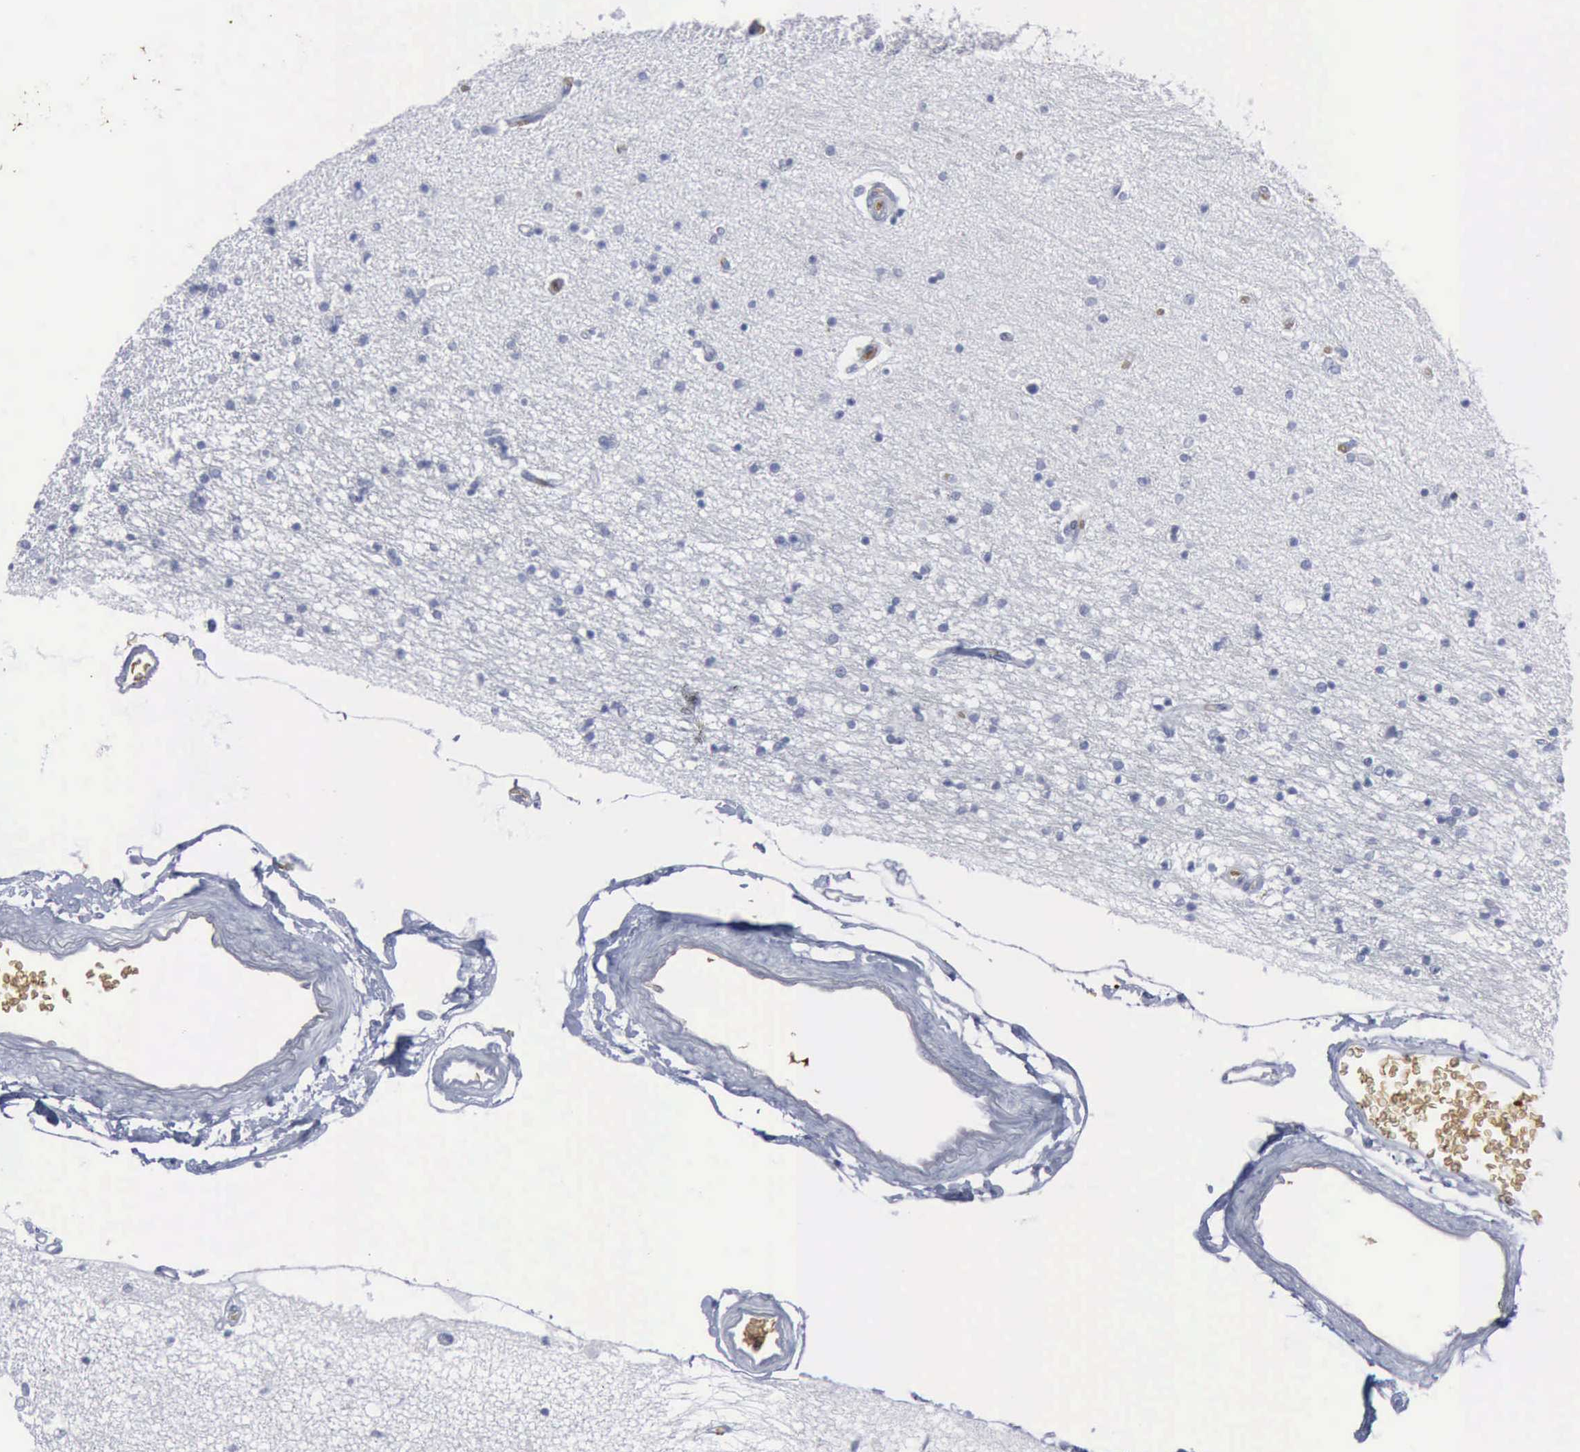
{"staining": {"intensity": "negative", "quantity": "none", "location": "none"}, "tissue": "hippocampus", "cell_type": "Glial cells", "image_type": "normal", "snomed": [{"axis": "morphology", "description": "Normal tissue, NOS"}, {"axis": "topography", "description": "Hippocampus"}], "caption": "Protein analysis of benign hippocampus exhibits no significant positivity in glial cells. (Brightfield microscopy of DAB immunohistochemistry (IHC) at high magnification).", "gene": "TGFB1", "patient": {"sex": "female", "age": 54}}